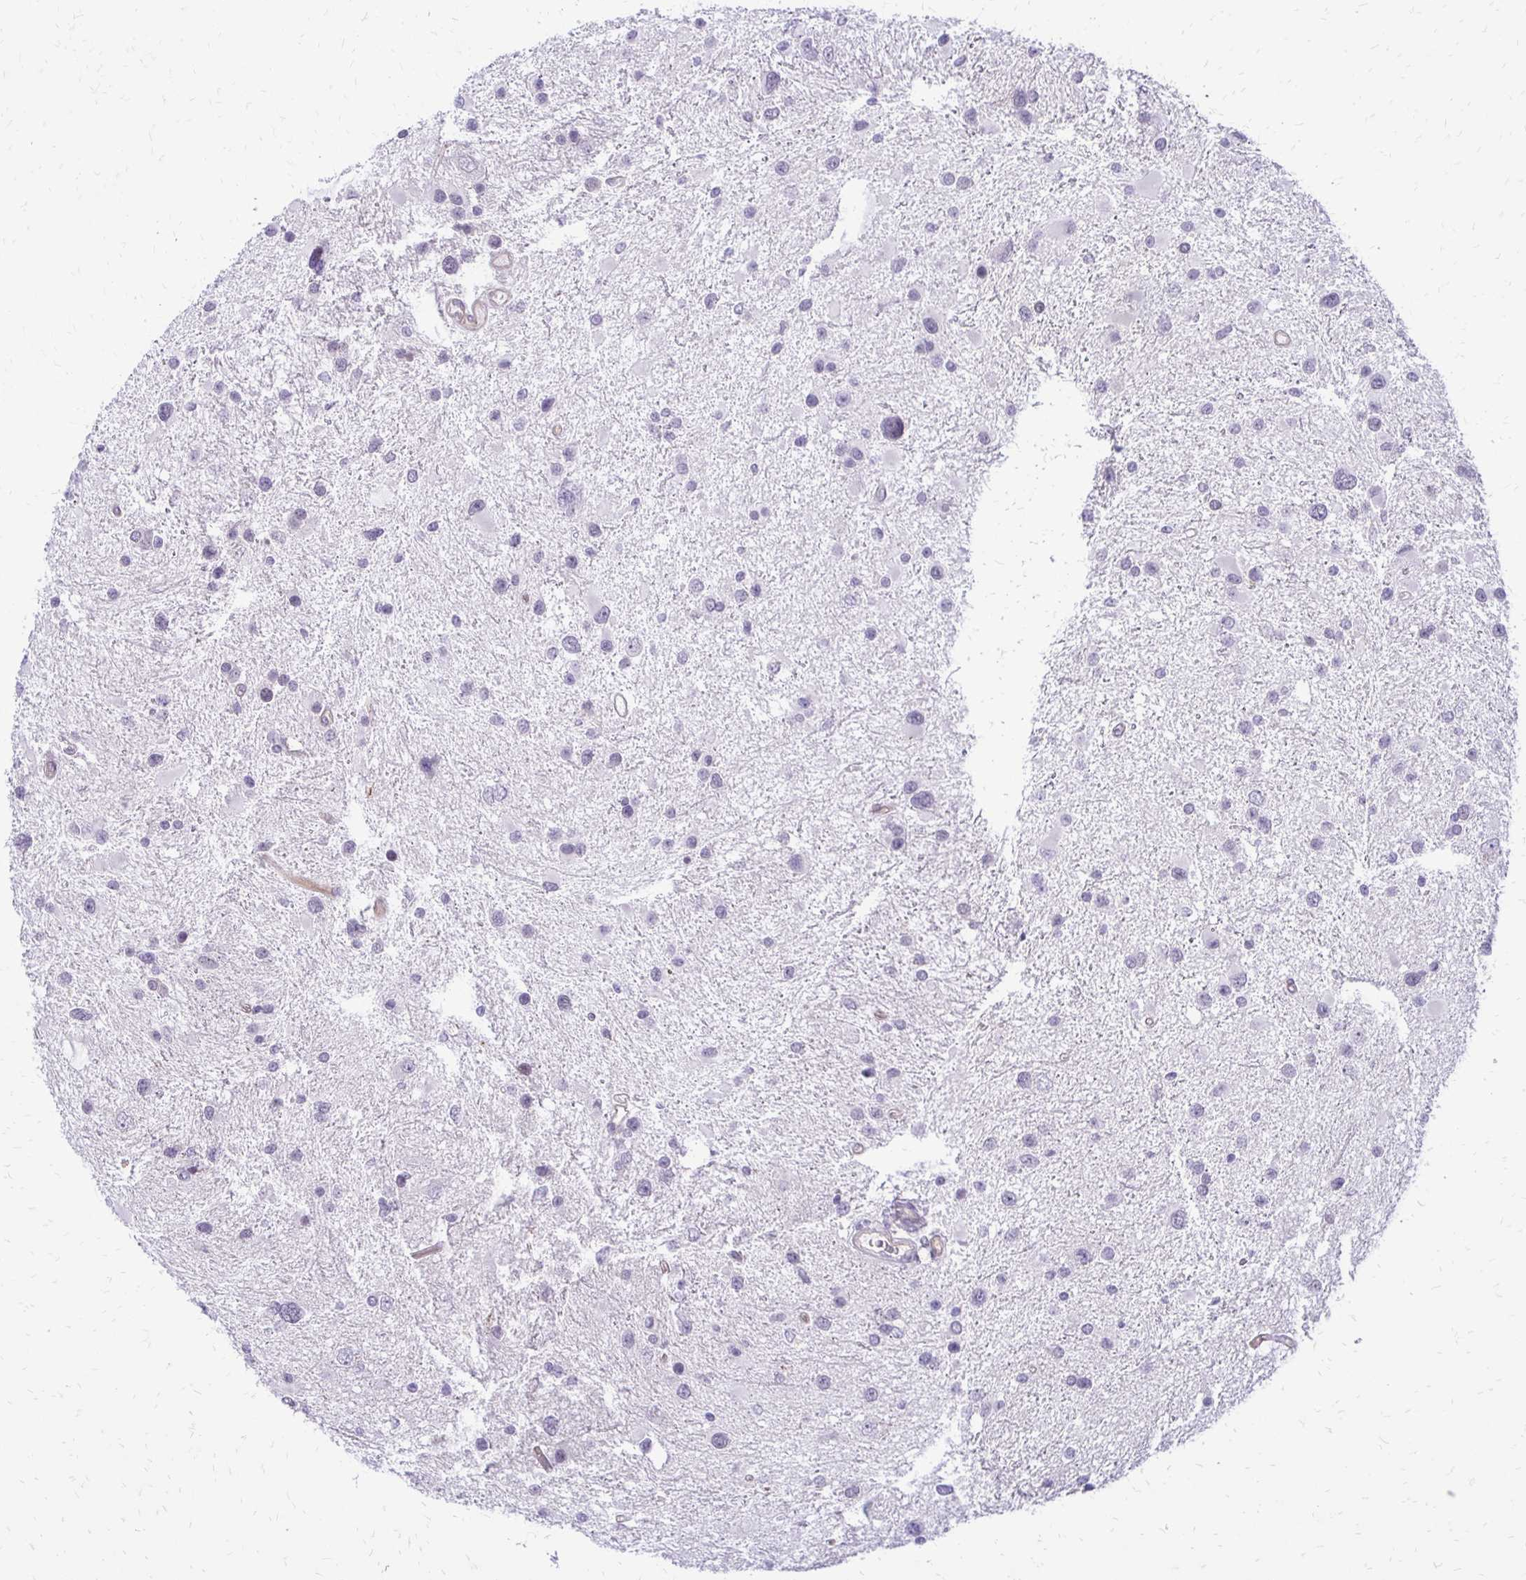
{"staining": {"intensity": "negative", "quantity": "none", "location": "none"}, "tissue": "glioma", "cell_type": "Tumor cells", "image_type": "cancer", "snomed": [{"axis": "morphology", "description": "Glioma, malignant, Low grade"}, {"axis": "topography", "description": "Brain"}], "caption": "High power microscopy photomicrograph of an immunohistochemistry histopathology image of glioma, revealing no significant positivity in tumor cells.", "gene": "EPYC", "patient": {"sex": "female", "age": 32}}